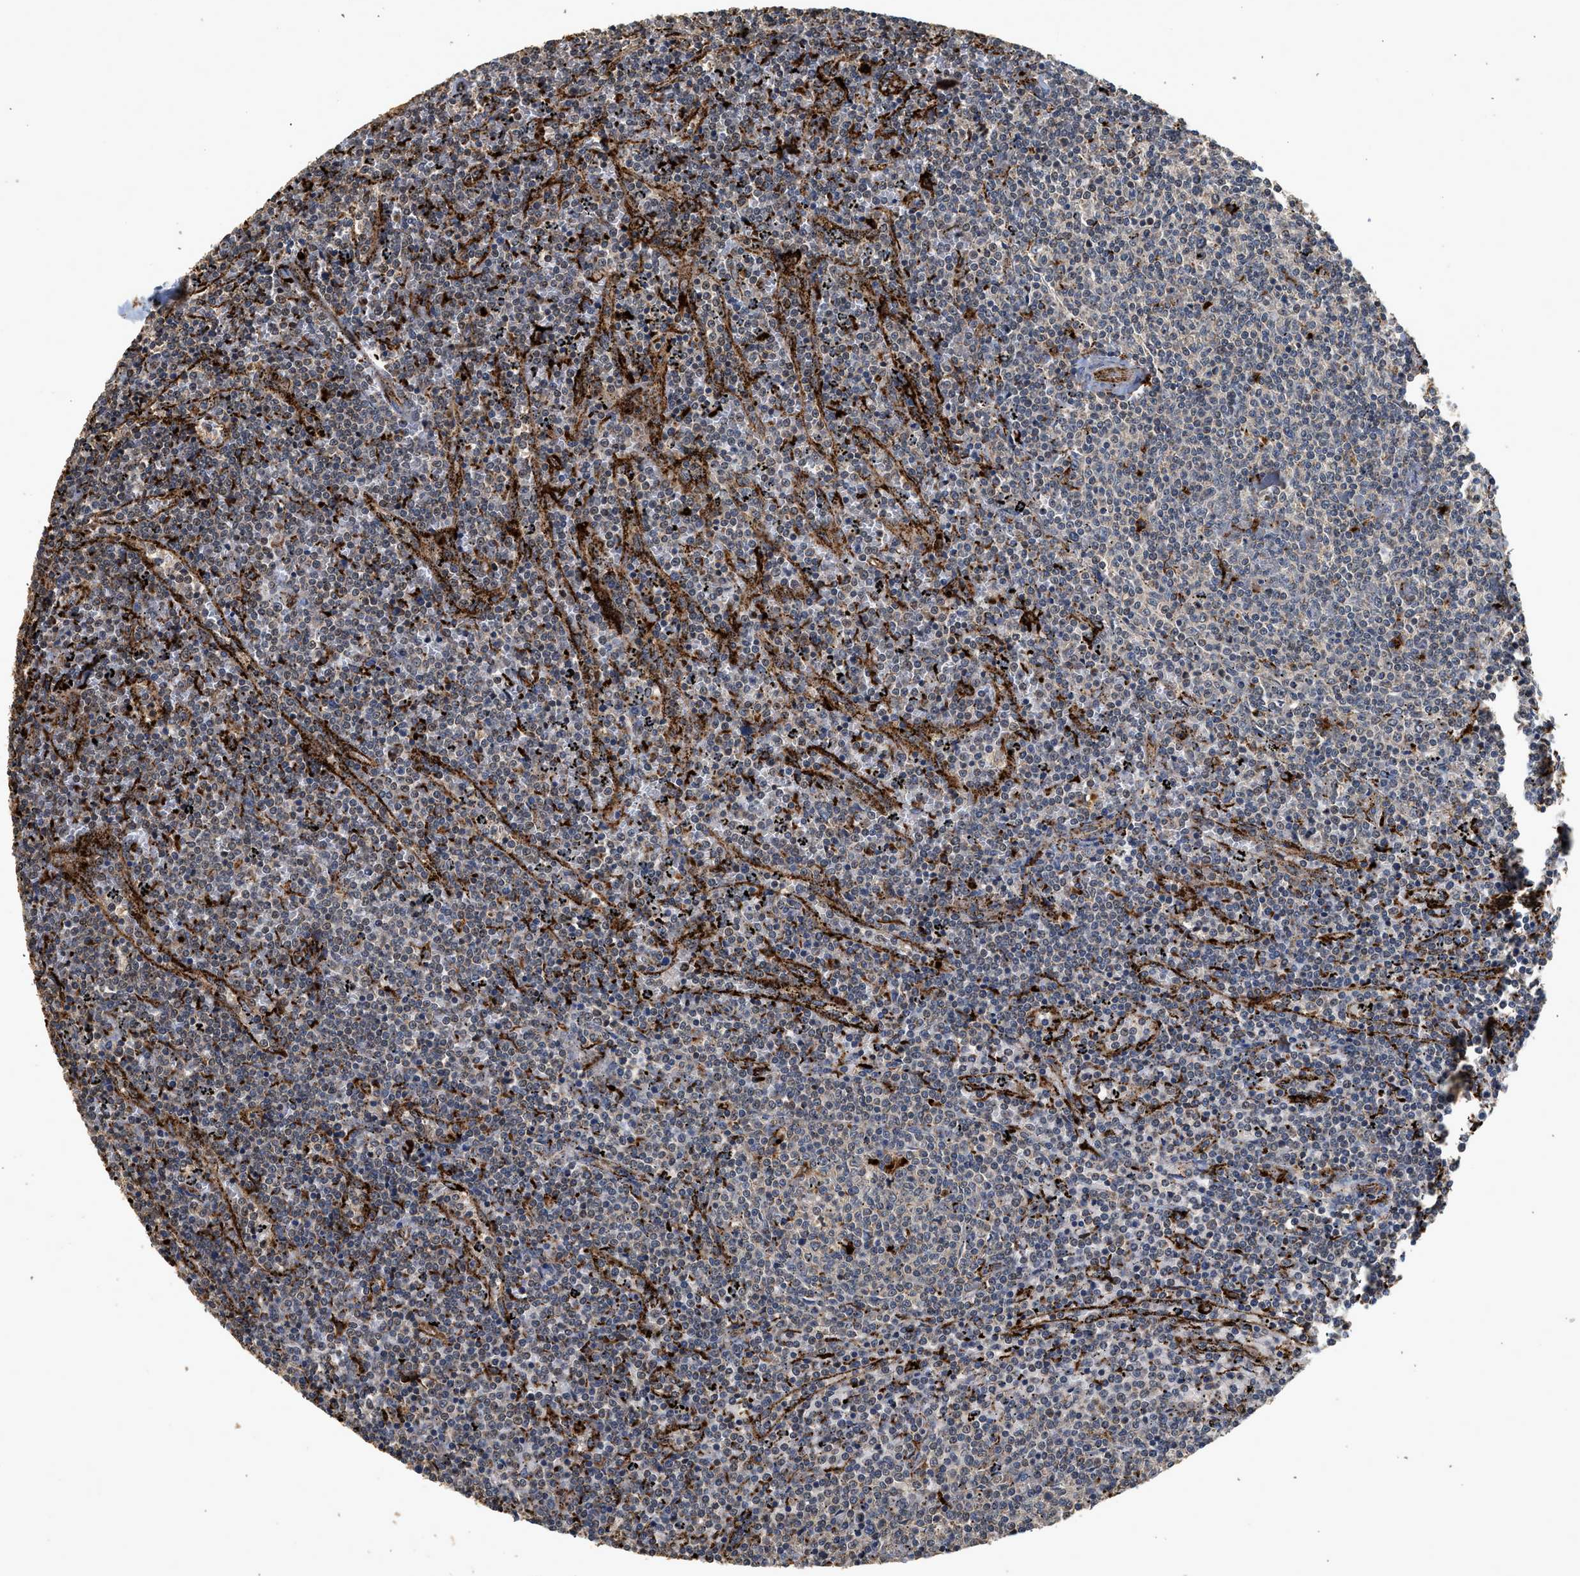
{"staining": {"intensity": "weak", "quantity": "25%-75%", "location": "cytoplasmic/membranous"}, "tissue": "lymphoma", "cell_type": "Tumor cells", "image_type": "cancer", "snomed": [{"axis": "morphology", "description": "Malignant lymphoma, non-Hodgkin's type, Low grade"}, {"axis": "topography", "description": "Spleen"}], "caption": "Brown immunohistochemical staining in lymphoma shows weak cytoplasmic/membranous staining in about 25%-75% of tumor cells.", "gene": "CTSV", "patient": {"sex": "female", "age": 50}}